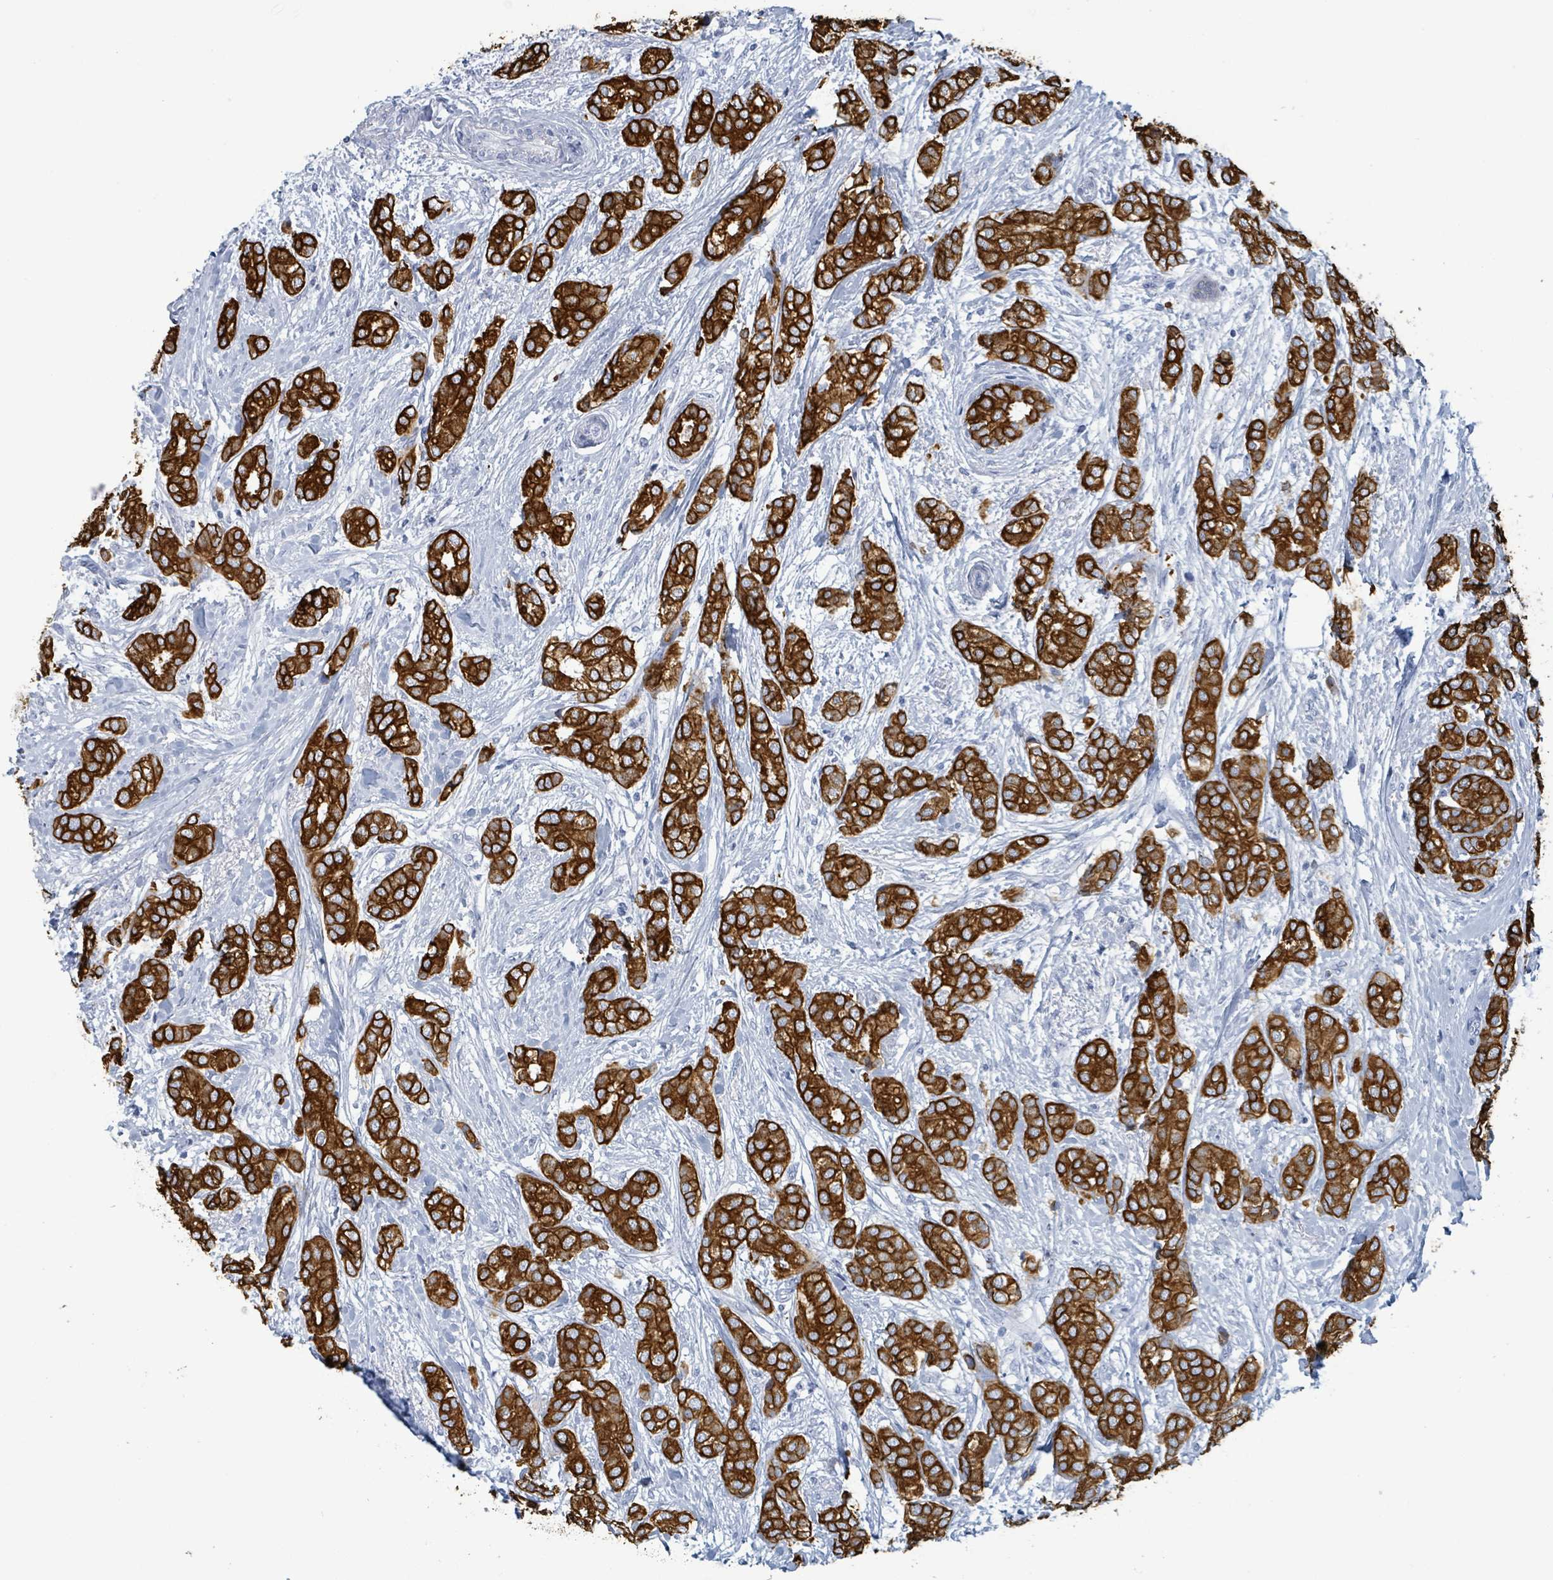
{"staining": {"intensity": "strong", "quantity": ">75%", "location": "cytoplasmic/membranous"}, "tissue": "breast cancer", "cell_type": "Tumor cells", "image_type": "cancer", "snomed": [{"axis": "morphology", "description": "Duct carcinoma"}, {"axis": "topography", "description": "Breast"}], "caption": "This is a micrograph of IHC staining of breast cancer, which shows strong staining in the cytoplasmic/membranous of tumor cells.", "gene": "KRT8", "patient": {"sex": "female", "age": 73}}